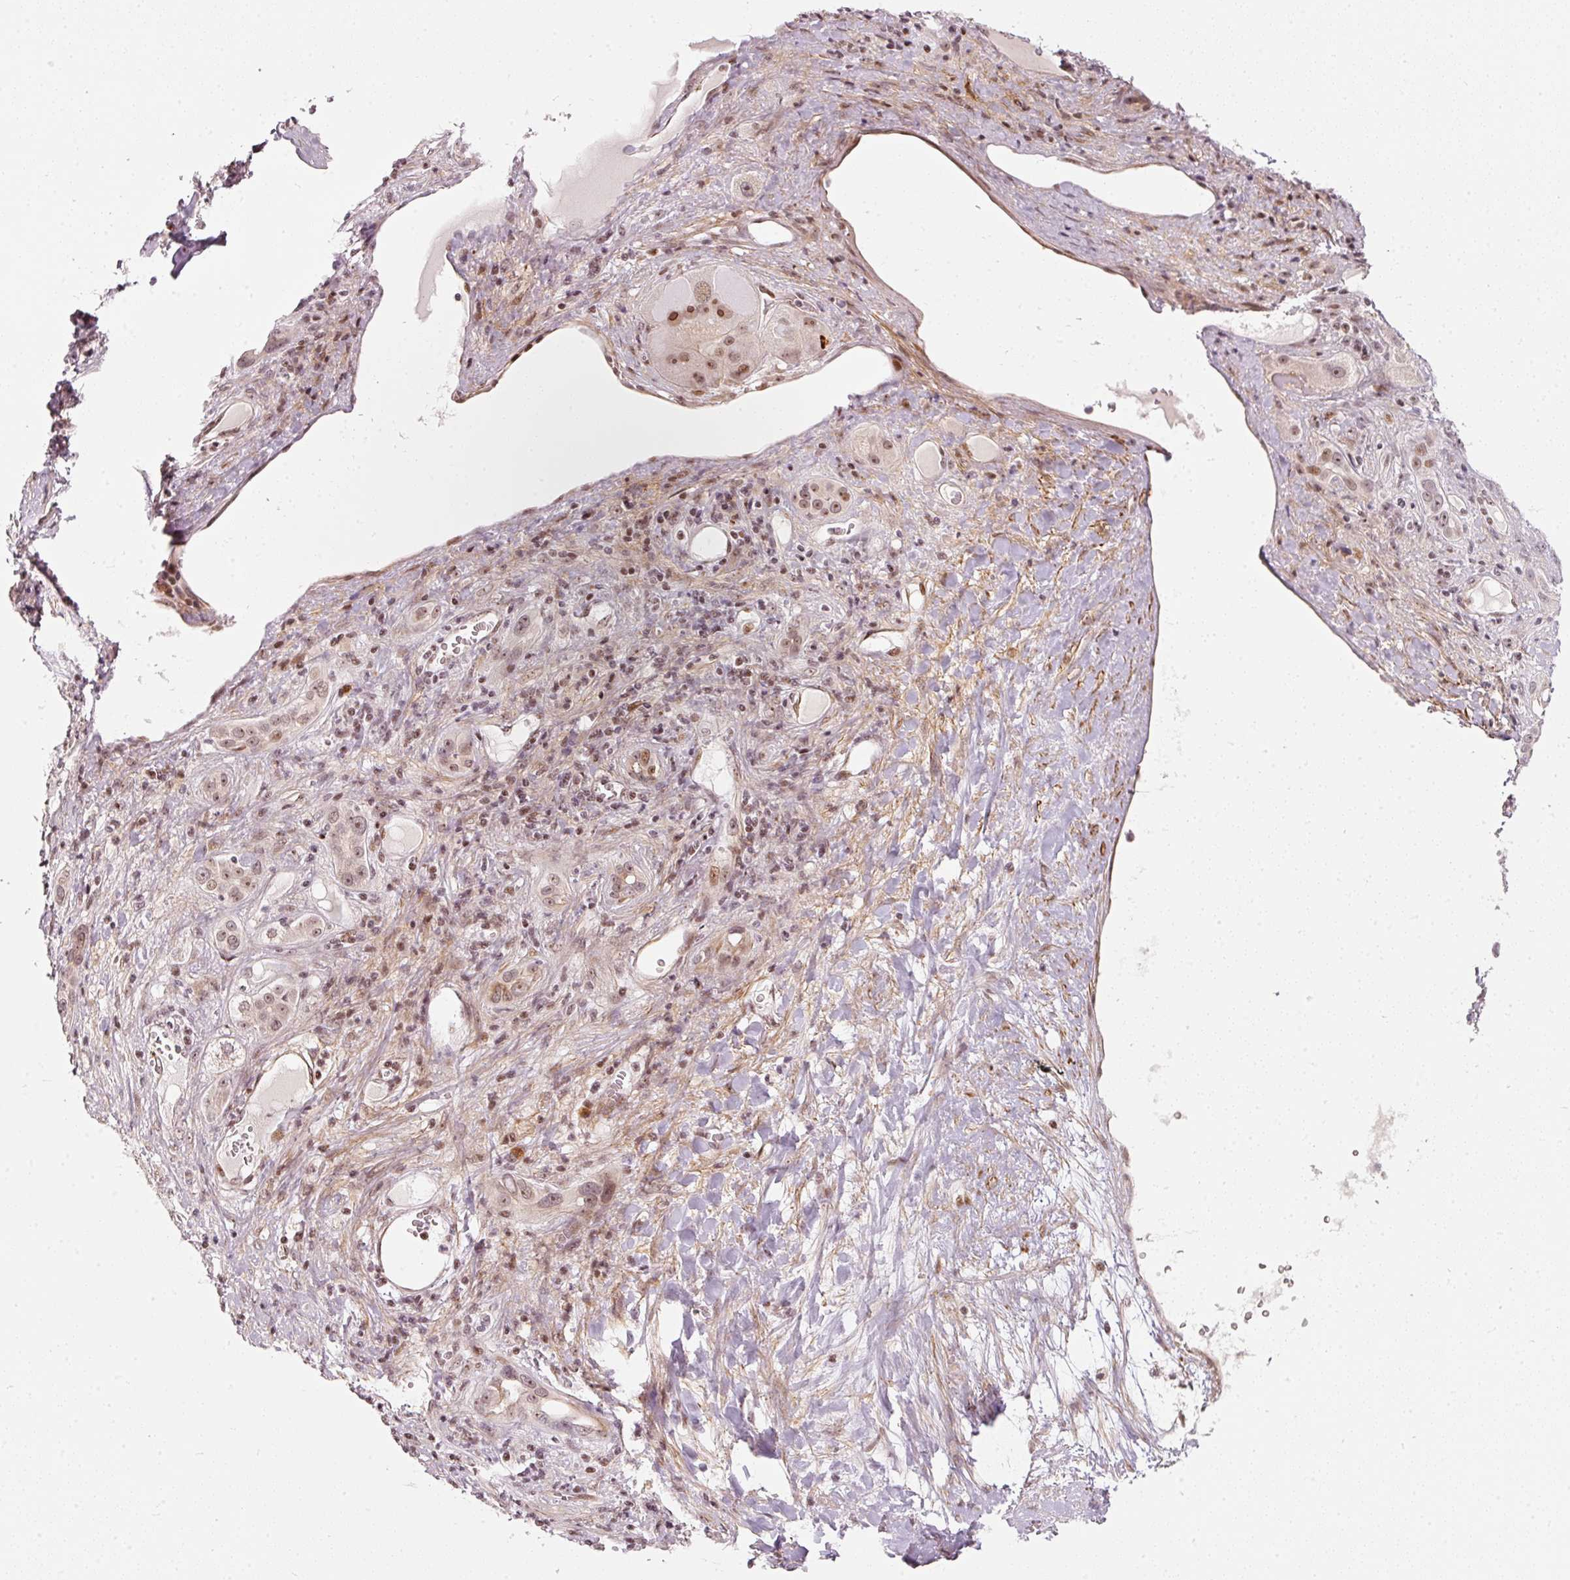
{"staining": {"intensity": "moderate", "quantity": "25%-75%", "location": "nuclear"}, "tissue": "liver cancer", "cell_type": "Tumor cells", "image_type": "cancer", "snomed": [{"axis": "morphology", "description": "Carcinoma, Hepatocellular, NOS"}, {"axis": "topography", "description": "Liver"}], "caption": "Protein expression analysis of liver cancer demonstrates moderate nuclear expression in about 25%-75% of tumor cells.", "gene": "MXRA8", "patient": {"sex": "female", "age": 73}}